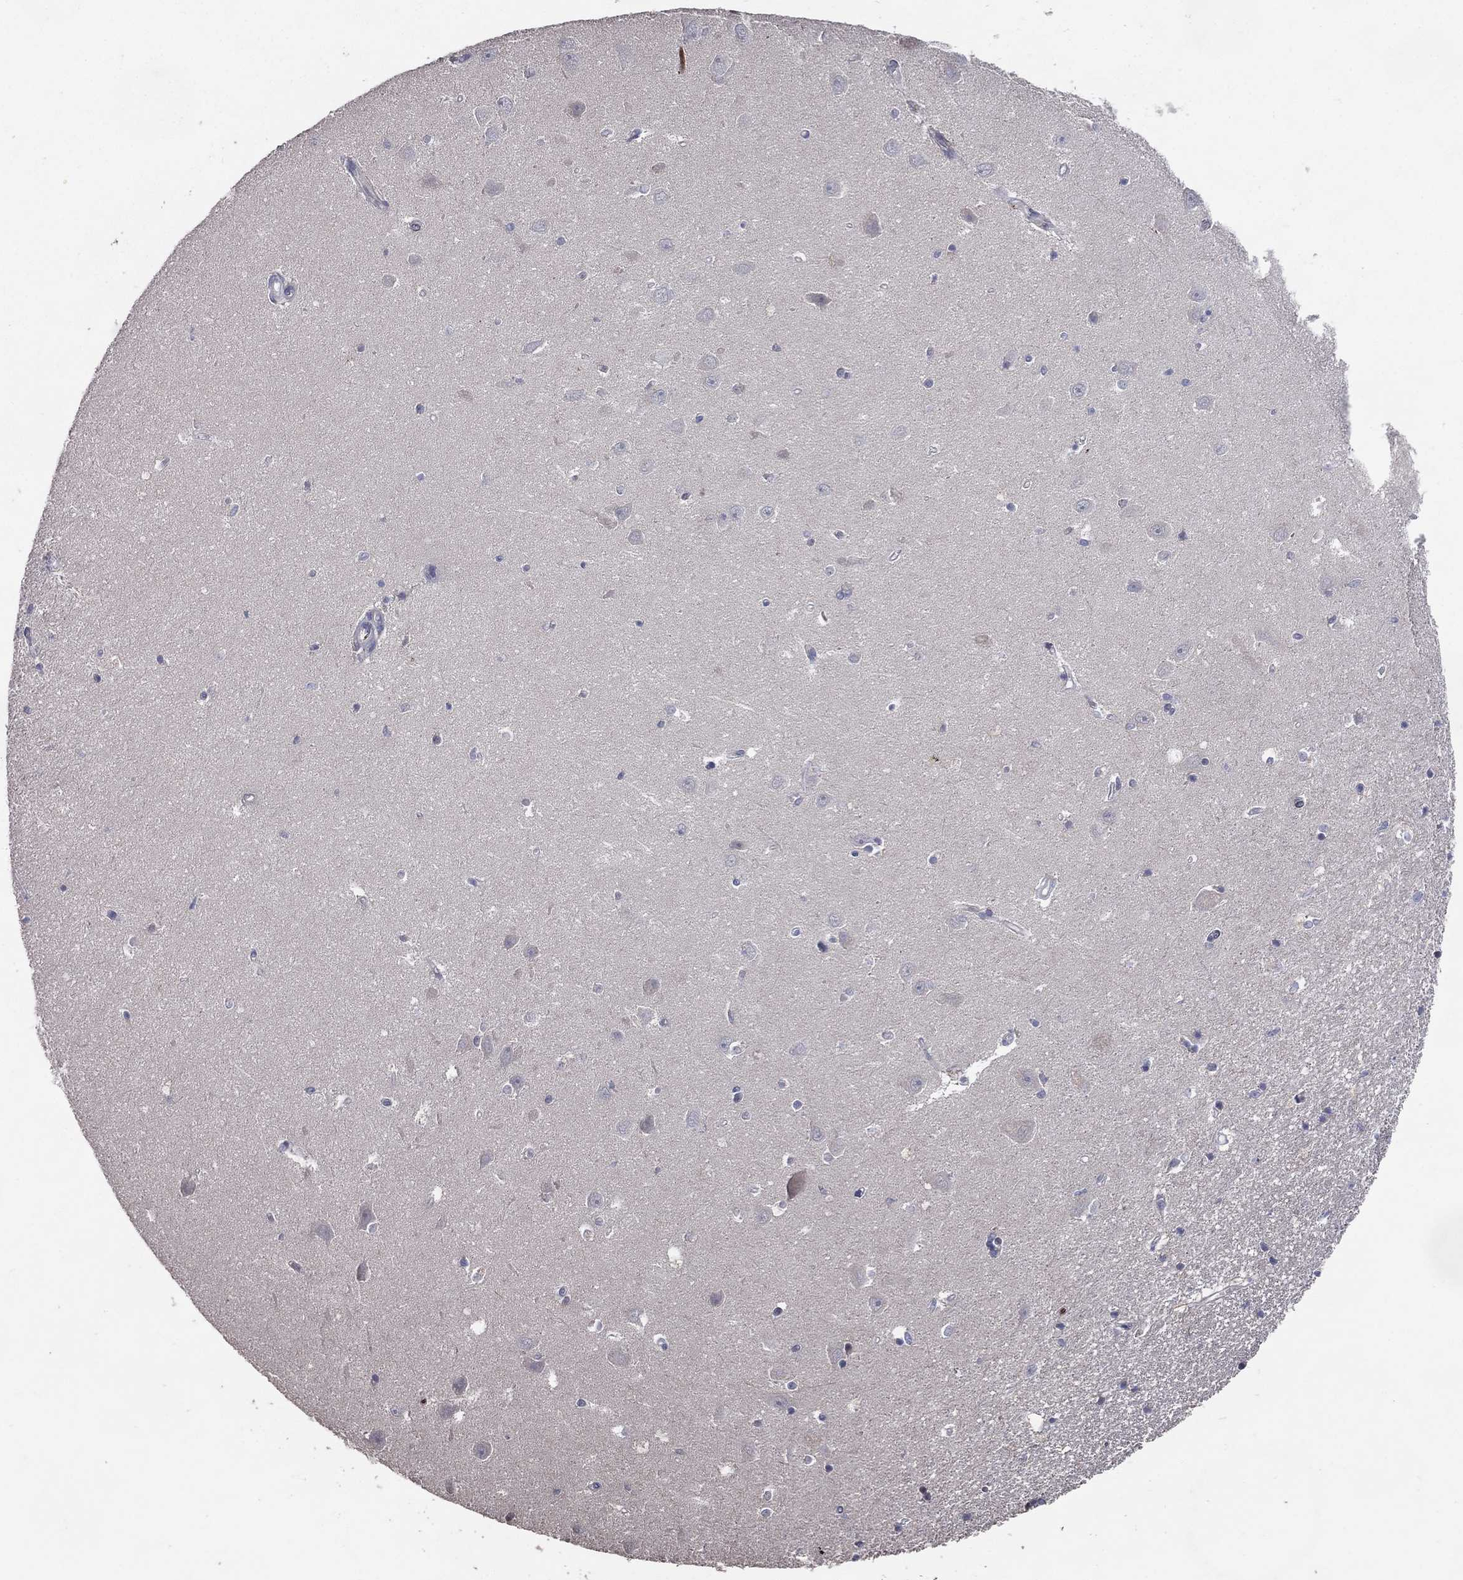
{"staining": {"intensity": "negative", "quantity": "none", "location": "none"}, "tissue": "hippocampus", "cell_type": "Glial cells", "image_type": "normal", "snomed": [{"axis": "morphology", "description": "Normal tissue, NOS"}, {"axis": "topography", "description": "Hippocampus"}], "caption": "DAB (3,3'-diaminobenzidine) immunohistochemical staining of normal human hippocampus exhibits no significant expression in glial cells.", "gene": "DNAH7", "patient": {"sex": "female", "age": 64}}